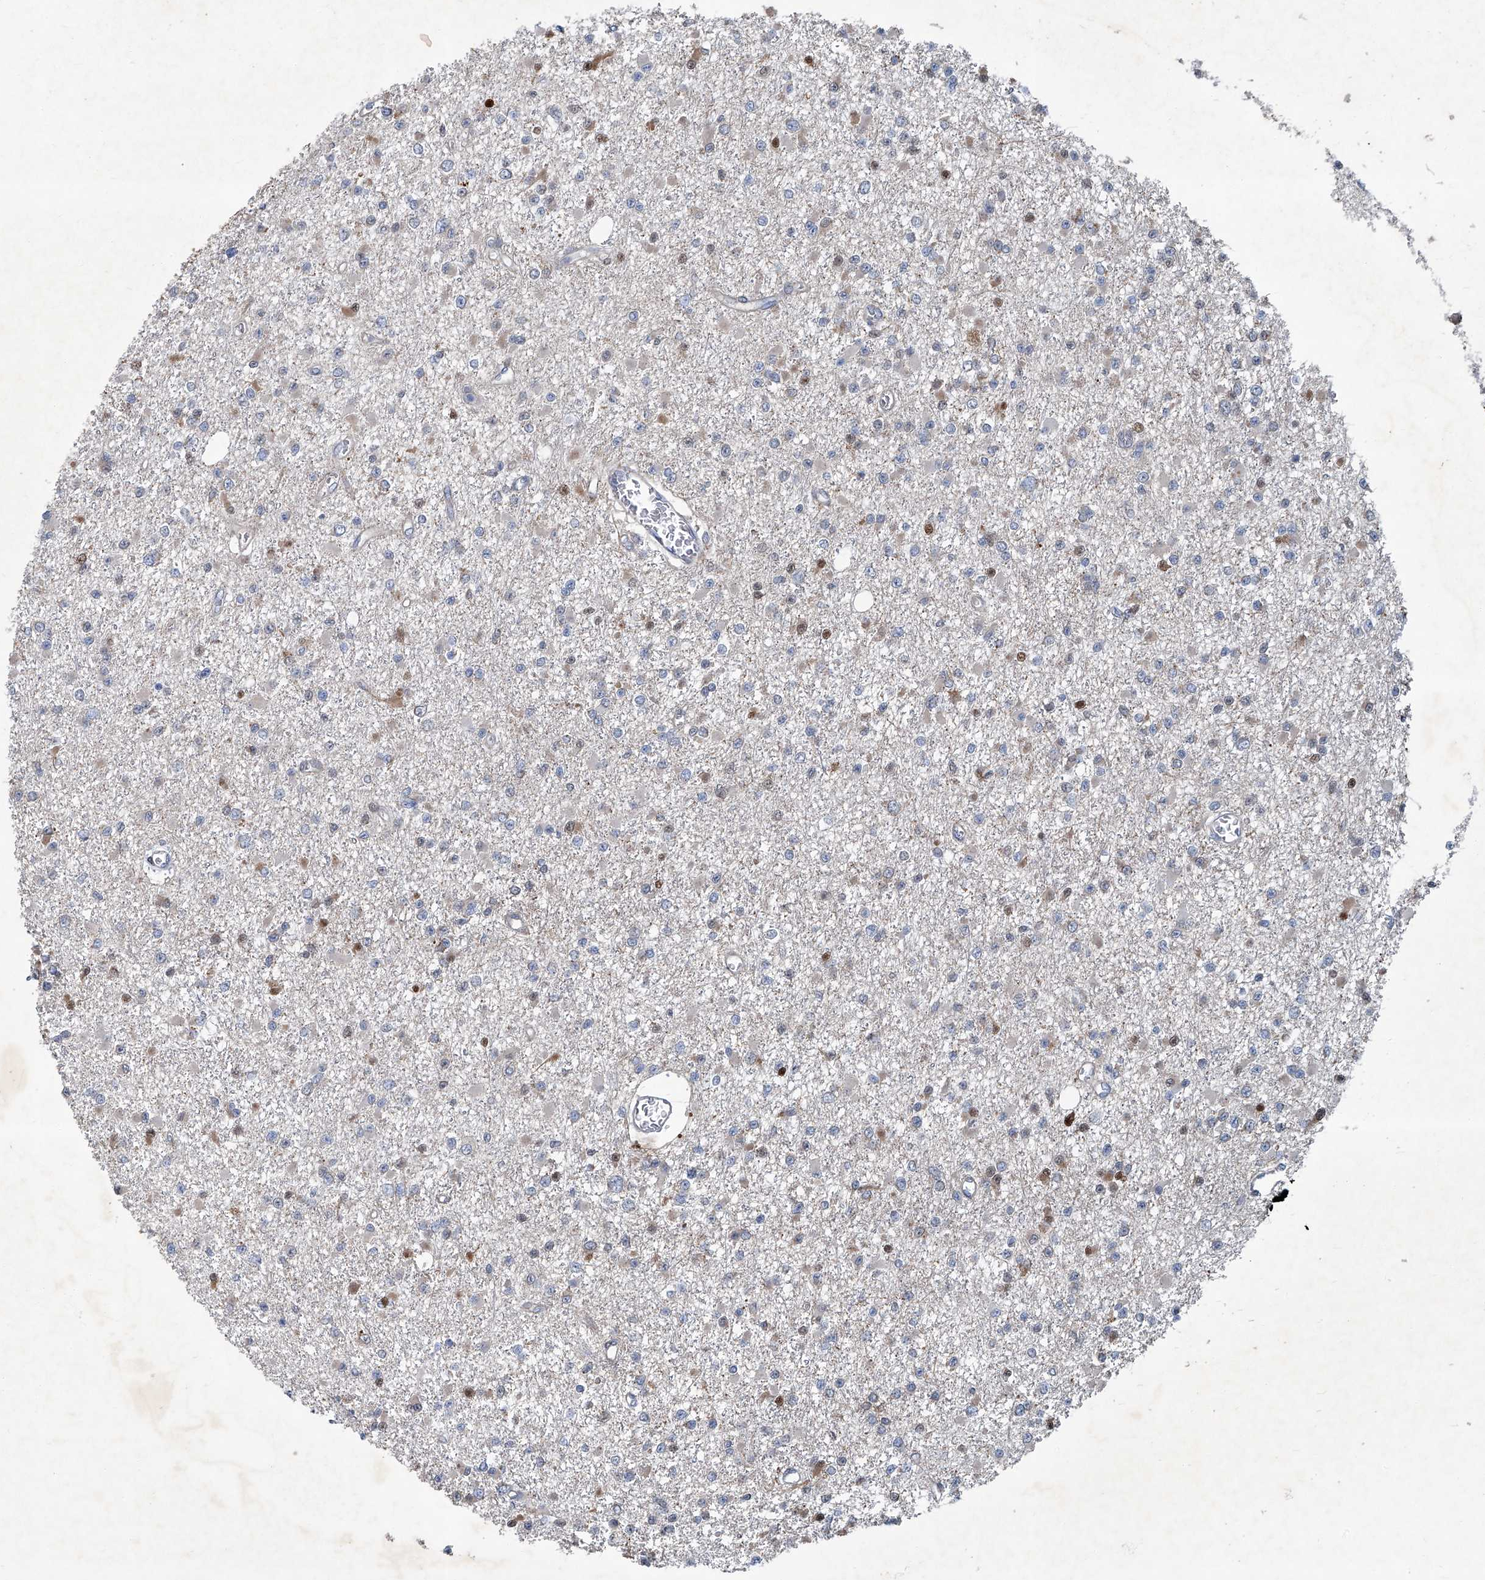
{"staining": {"intensity": "negative", "quantity": "none", "location": "none"}, "tissue": "glioma", "cell_type": "Tumor cells", "image_type": "cancer", "snomed": [{"axis": "morphology", "description": "Glioma, malignant, Low grade"}, {"axis": "topography", "description": "Brain"}], "caption": "IHC photomicrograph of neoplastic tissue: malignant glioma (low-grade) stained with DAB (3,3'-diaminobenzidine) demonstrates no significant protein positivity in tumor cells. Brightfield microscopy of IHC stained with DAB (3,3'-diaminobenzidine) (brown) and hematoxylin (blue), captured at high magnification.", "gene": "GPR132", "patient": {"sex": "female", "age": 22}}